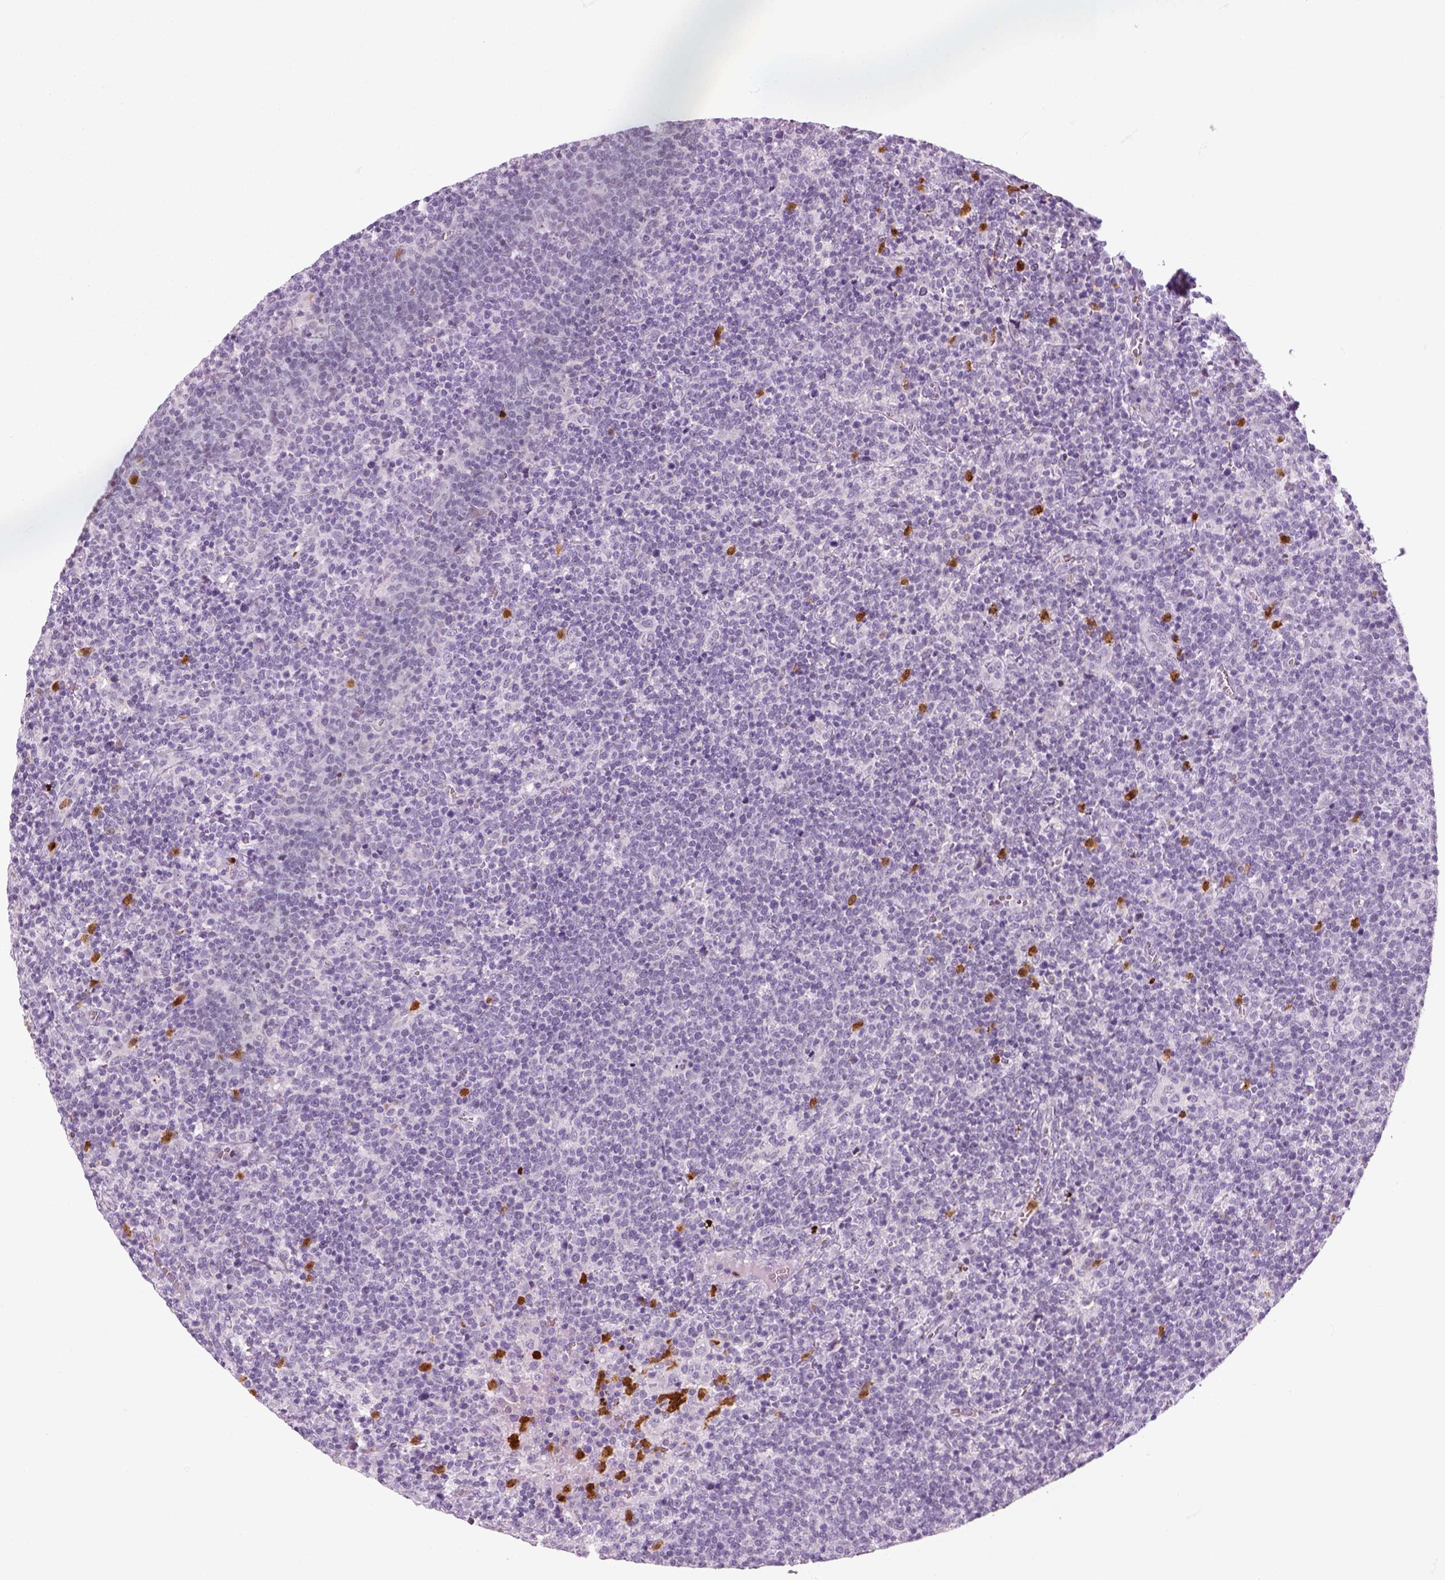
{"staining": {"intensity": "negative", "quantity": "none", "location": "none"}, "tissue": "lymphoma", "cell_type": "Tumor cells", "image_type": "cancer", "snomed": [{"axis": "morphology", "description": "Malignant lymphoma, non-Hodgkin's type, High grade"}, {"axis": "topography", "description": "Lymph node"}], "caption": "This photomicrograph is of high-grade malignant lymphoma, non-Hodgkin's type stained with immunohistochemistry (IHC) to label a protein in brown with the nuclei are counter-stained blue. There is no staining in tumor cells.", "gene": "IL4", "patient": {"sex": "male", "age": 61}}